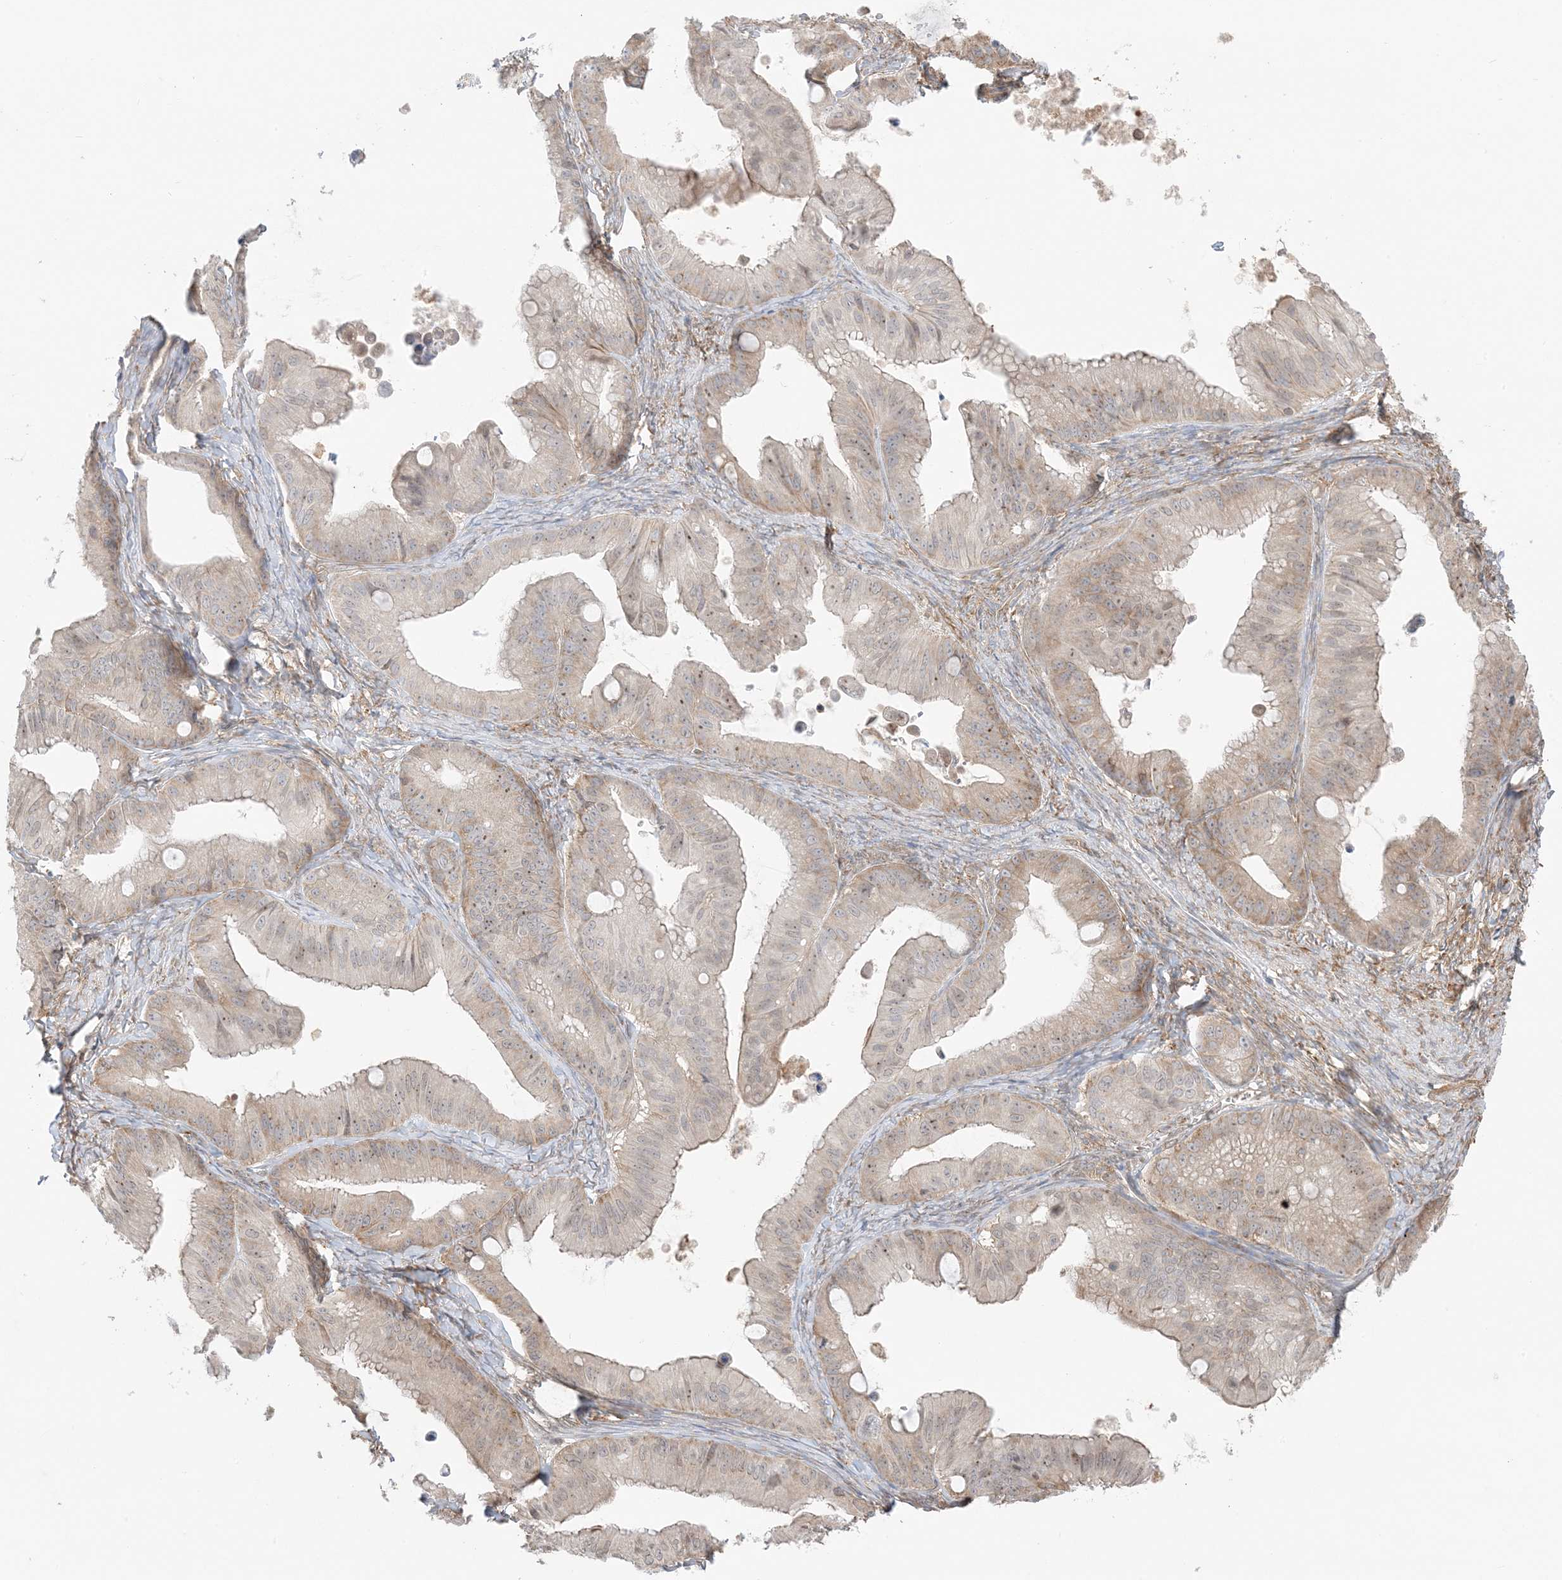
{"staining": {"intensity": "weak", "quantity": "<25%", "location": "cytoplasmic/membranous"}, "tissue": "ovarian cancer", "cell_type": "Tumor cells", "image_type": "cancer", "snomed": [{"axis": "morphology", "description": "Cystadenocarcinoma, mucinous, NOS"}, {"axis": "topography", "description": "Ovary"}], "caption": "Human ovarian mucinous cystadenocarcinoma stained for a protein using immunohistochemistry (IHC) displays no positivity in tumor cells.", "gene": "UBAP2L", "patient": {"sex": "female", "age": 71}}